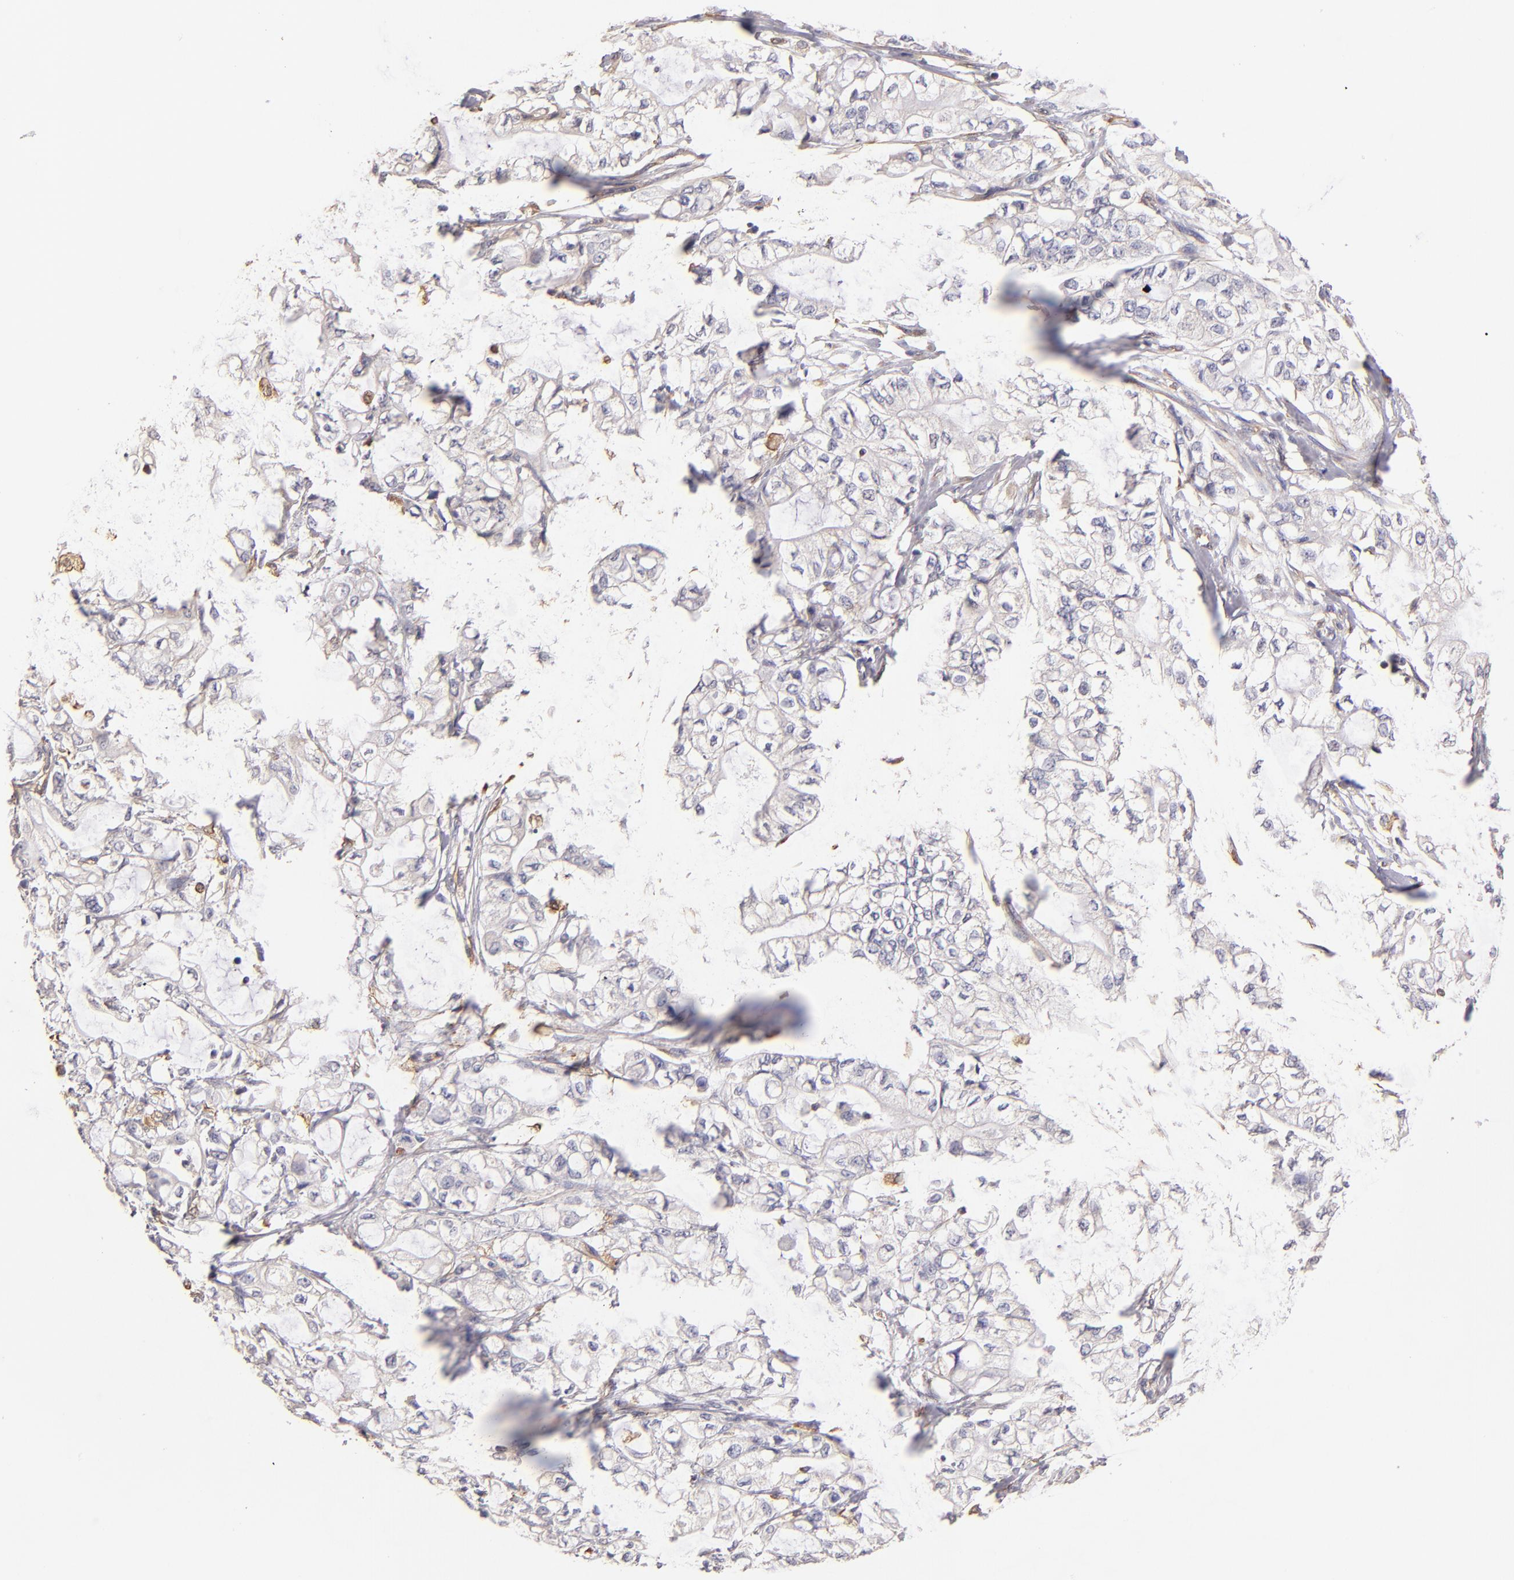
{"staining": {"intensity": "negative", "quantity": "none", "location": "none"}, "tissue": "pancreatic cancer", "cell_type": "Tumor cells", "image_type": "cancer", "snomed": [{"axis": "morphology", "description": "Adenocarcinoma, NOS"}, {"axis": "topography", "description": "Pancreas"}], "caption": "Tumor cells show no significant protein positivity in pancreatic cancer.", "gene": "ABCC1", "patient": {"sex": "male", "age": 79}}